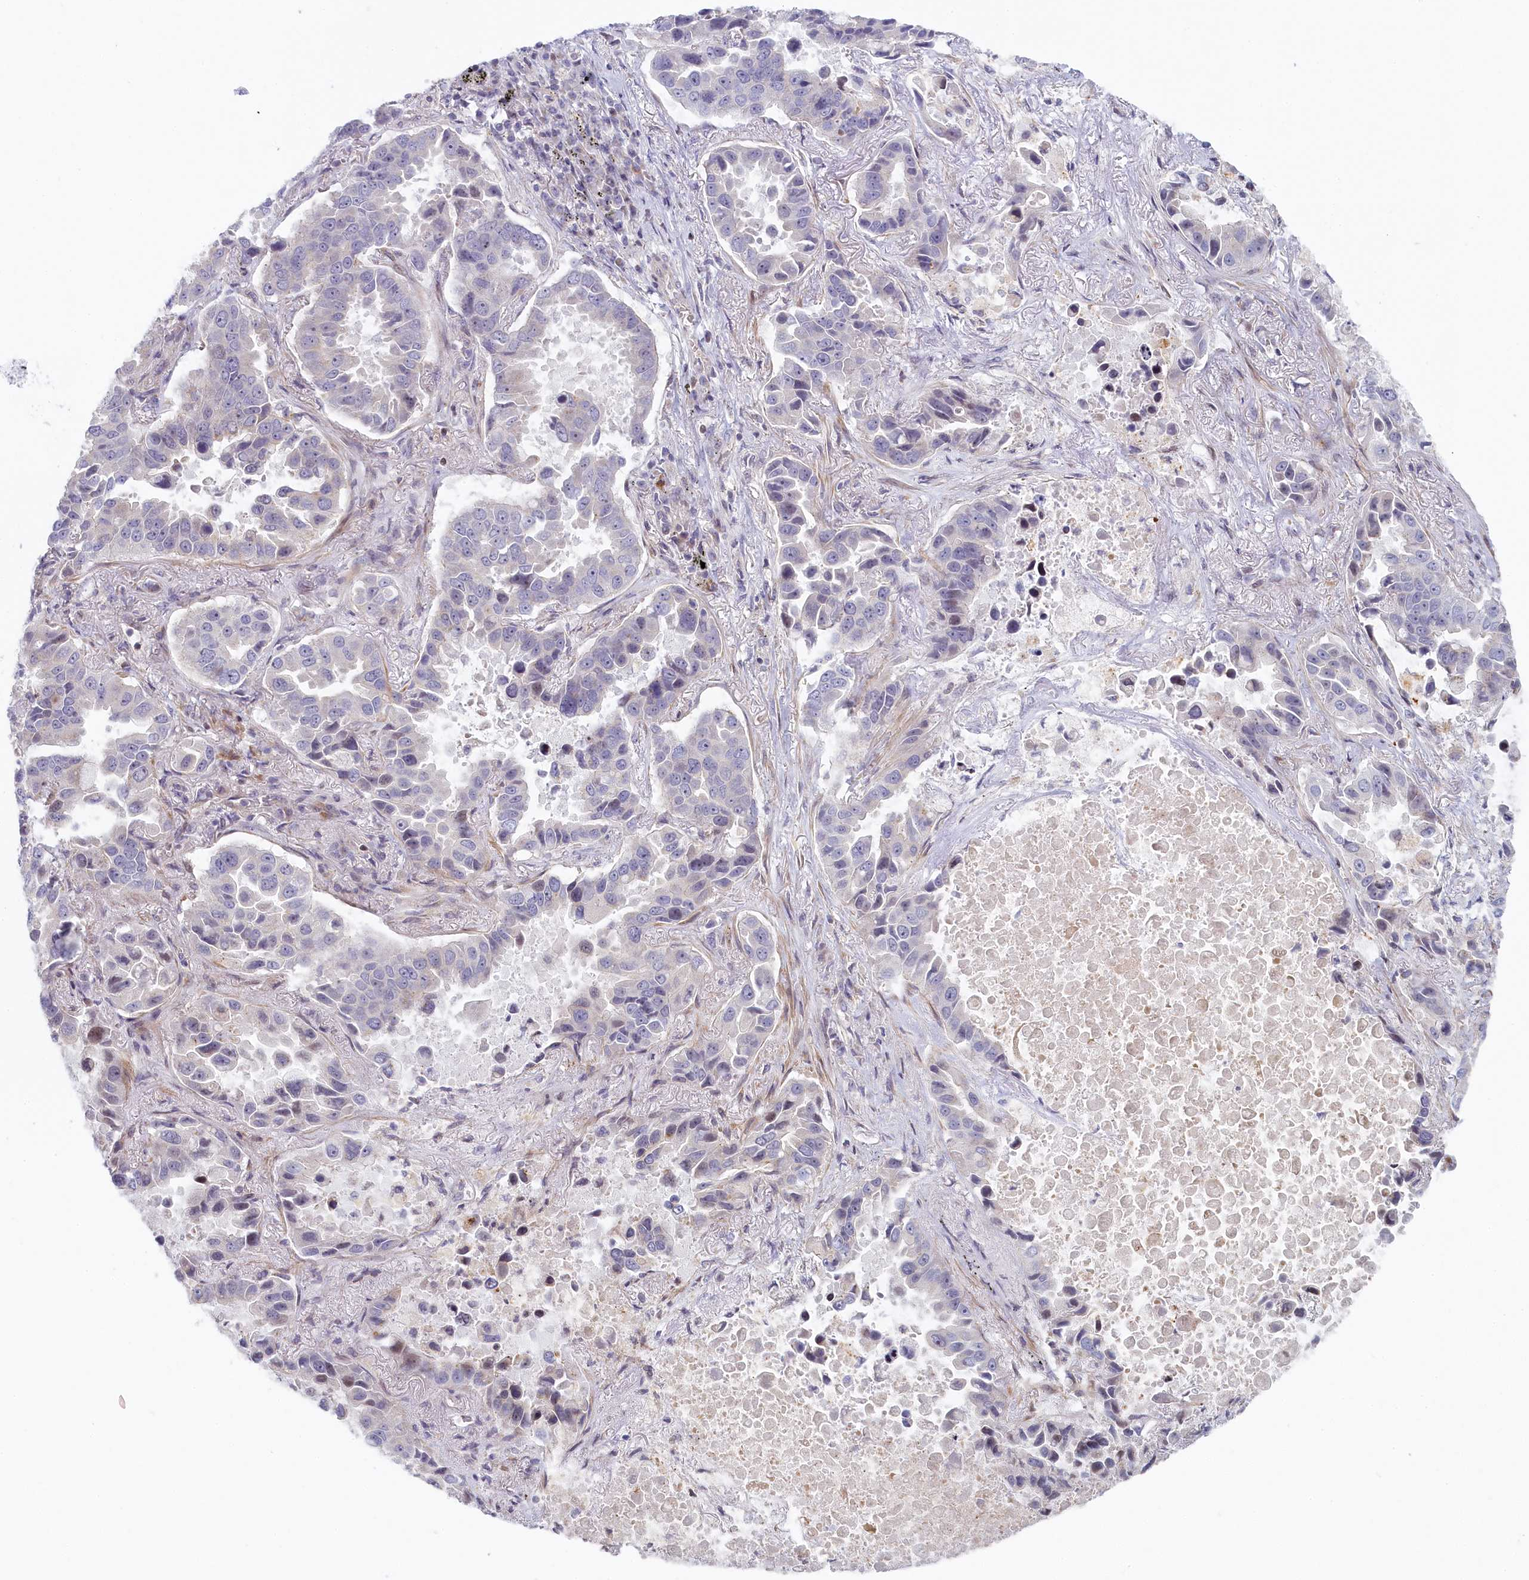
{"staining": {"intensity": "negative", "quantity": "none", "location": "none"}, "tissue": "lung cancer", "cell_type": "Tumor cells", "image_type": "cancer", "snomed": [{"axis": "morphology", "description": "Adenocarcinoma, NOS"}, {"axis": "topography", "description": "Lung"}], "caption": "The micrograph demonstrates no staining of tumor cells in lung cancer (adenocarcinoma).", "gene": "INTS4", "patient": {"sex": "male", "age": 64}}